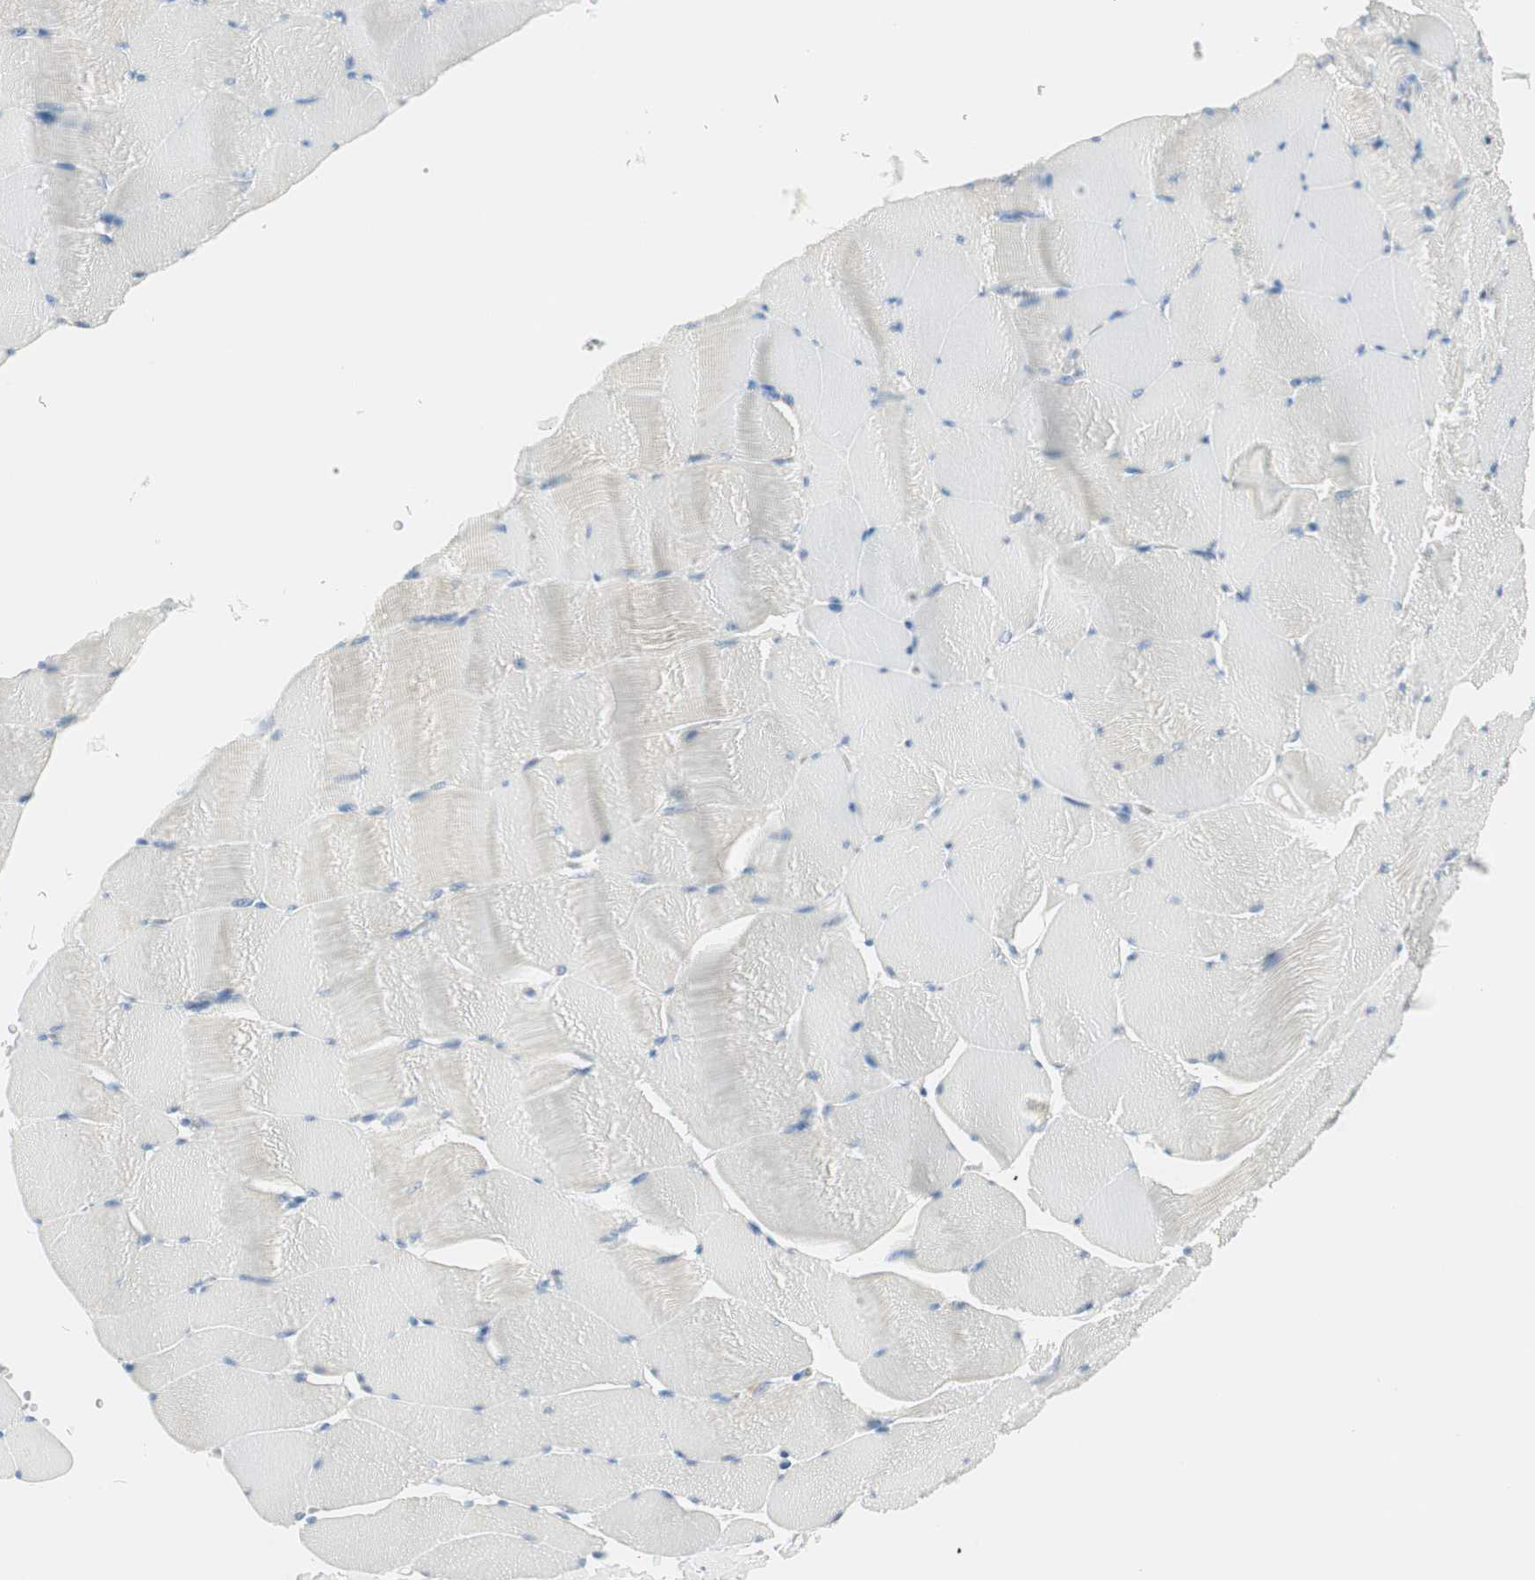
{"staining": {"intensity": "negative", "quantity": "none", "location": "none"}, "tissue": "skeletal muscle", "cell_type": "Myocytes", "image_type": "normal", "snomed": [{"axis": "morphology", "description": "Normal tissue, NOS"}, {"axis": "topography", "description": "Skeletal muscle"}], "caption": "Image shows no protein positivity in myocytes of normal skeletal muscle. (Brightfield microscopy of DAB immunohistochemistry at high magnification).", "gene": "MLLT10", "patient": {"sex": "male", "age": 62}}